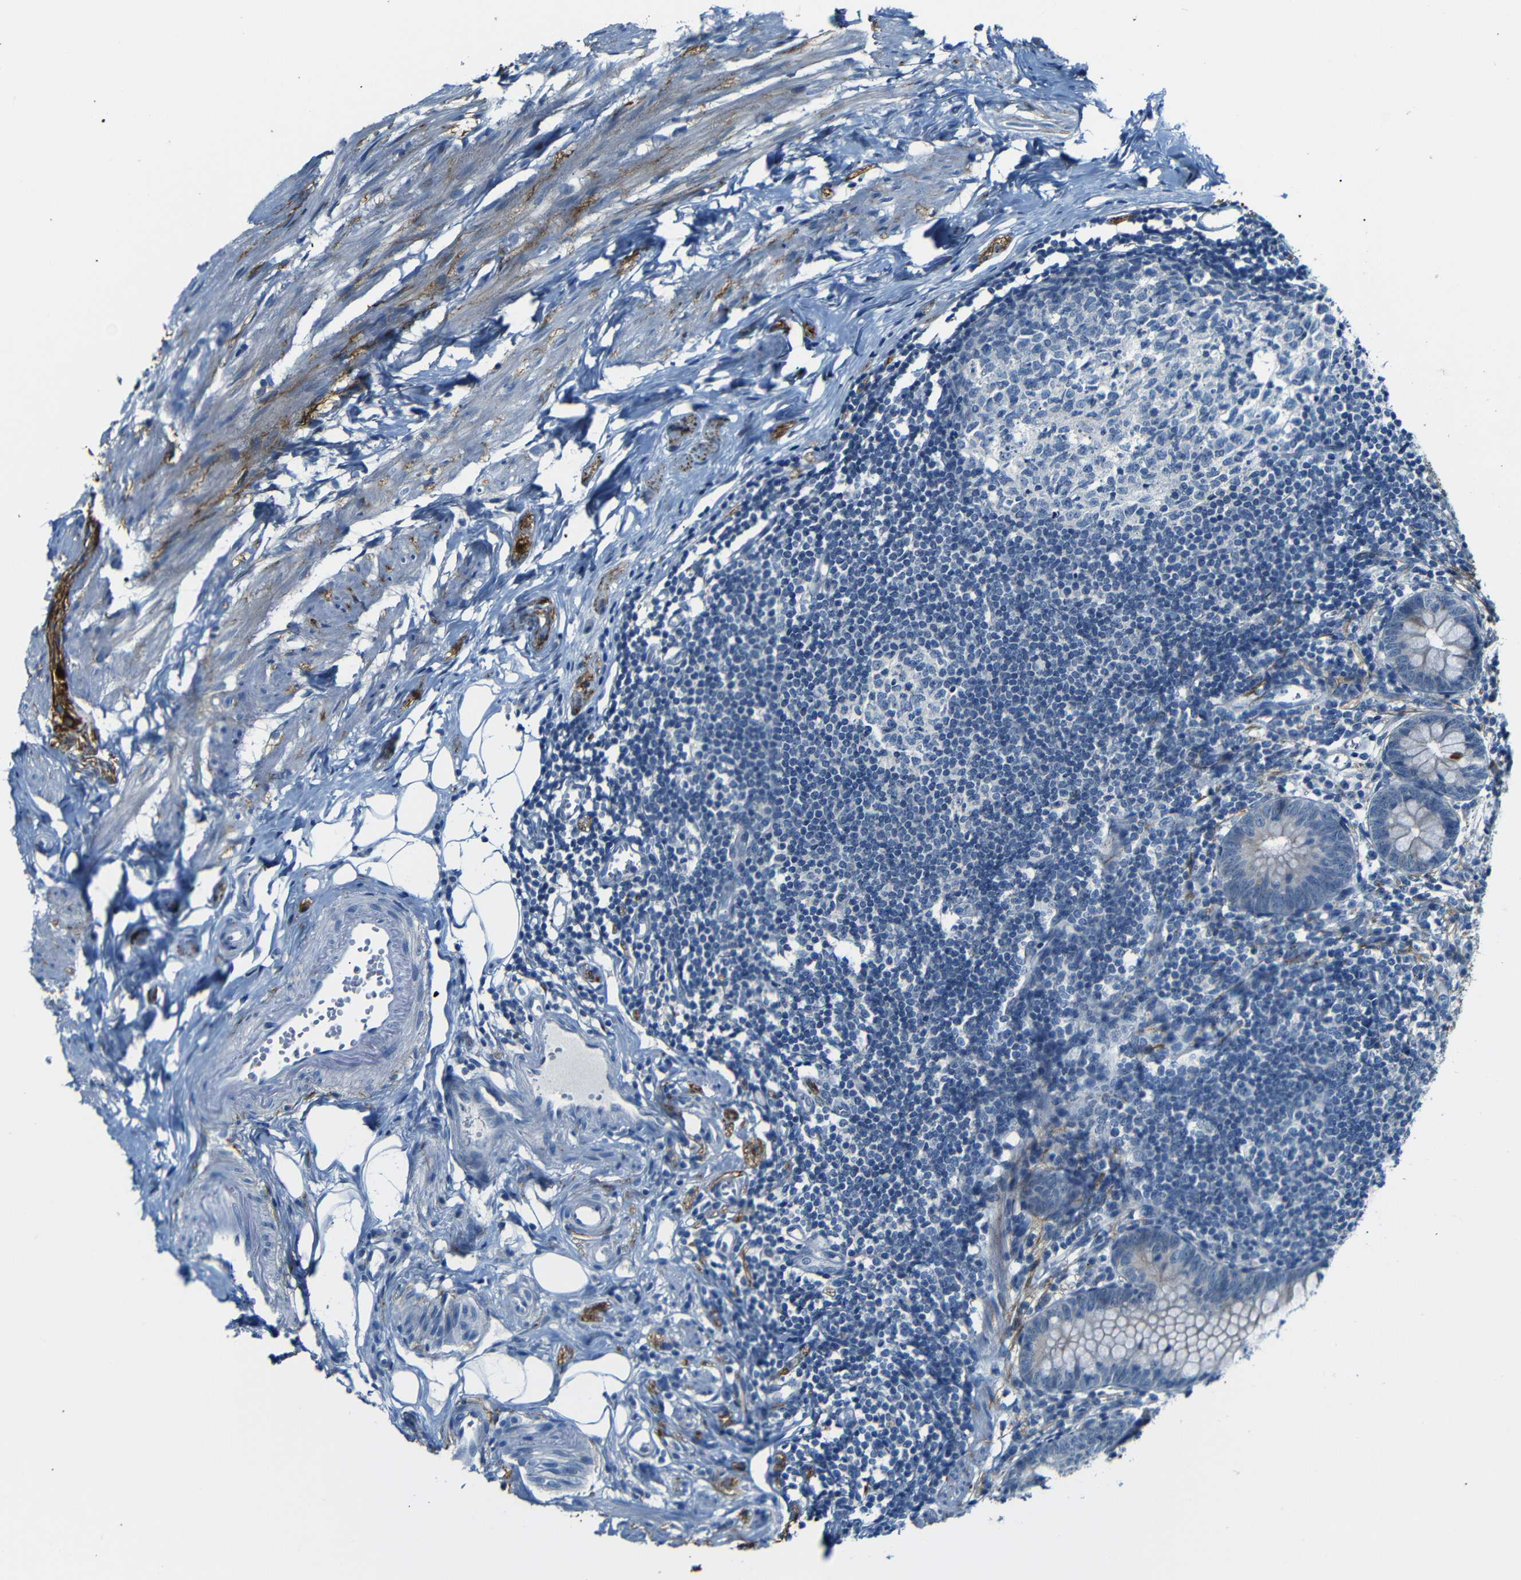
{"staining": {"intensity": "strong", "quantity": "25%-75%", "location": "cytoplasmic/membranous"}, "tissue": "appendix", "cell_type": "Glandular cells", "image_type": "normal", "snomed": [{"axis": "morphology", "description": "Normal tissue, NOS"}, {"axis": "topography", "description": "Appendix"}], "caption": "Immunohistochemistry of normal appendix demonstrates high levels of strong cytoplasmic/membranous expression in approximately 25%-75% of glandular cells.", "gene": "ANK3", "patient": {"sex": "female", "age": 77}}